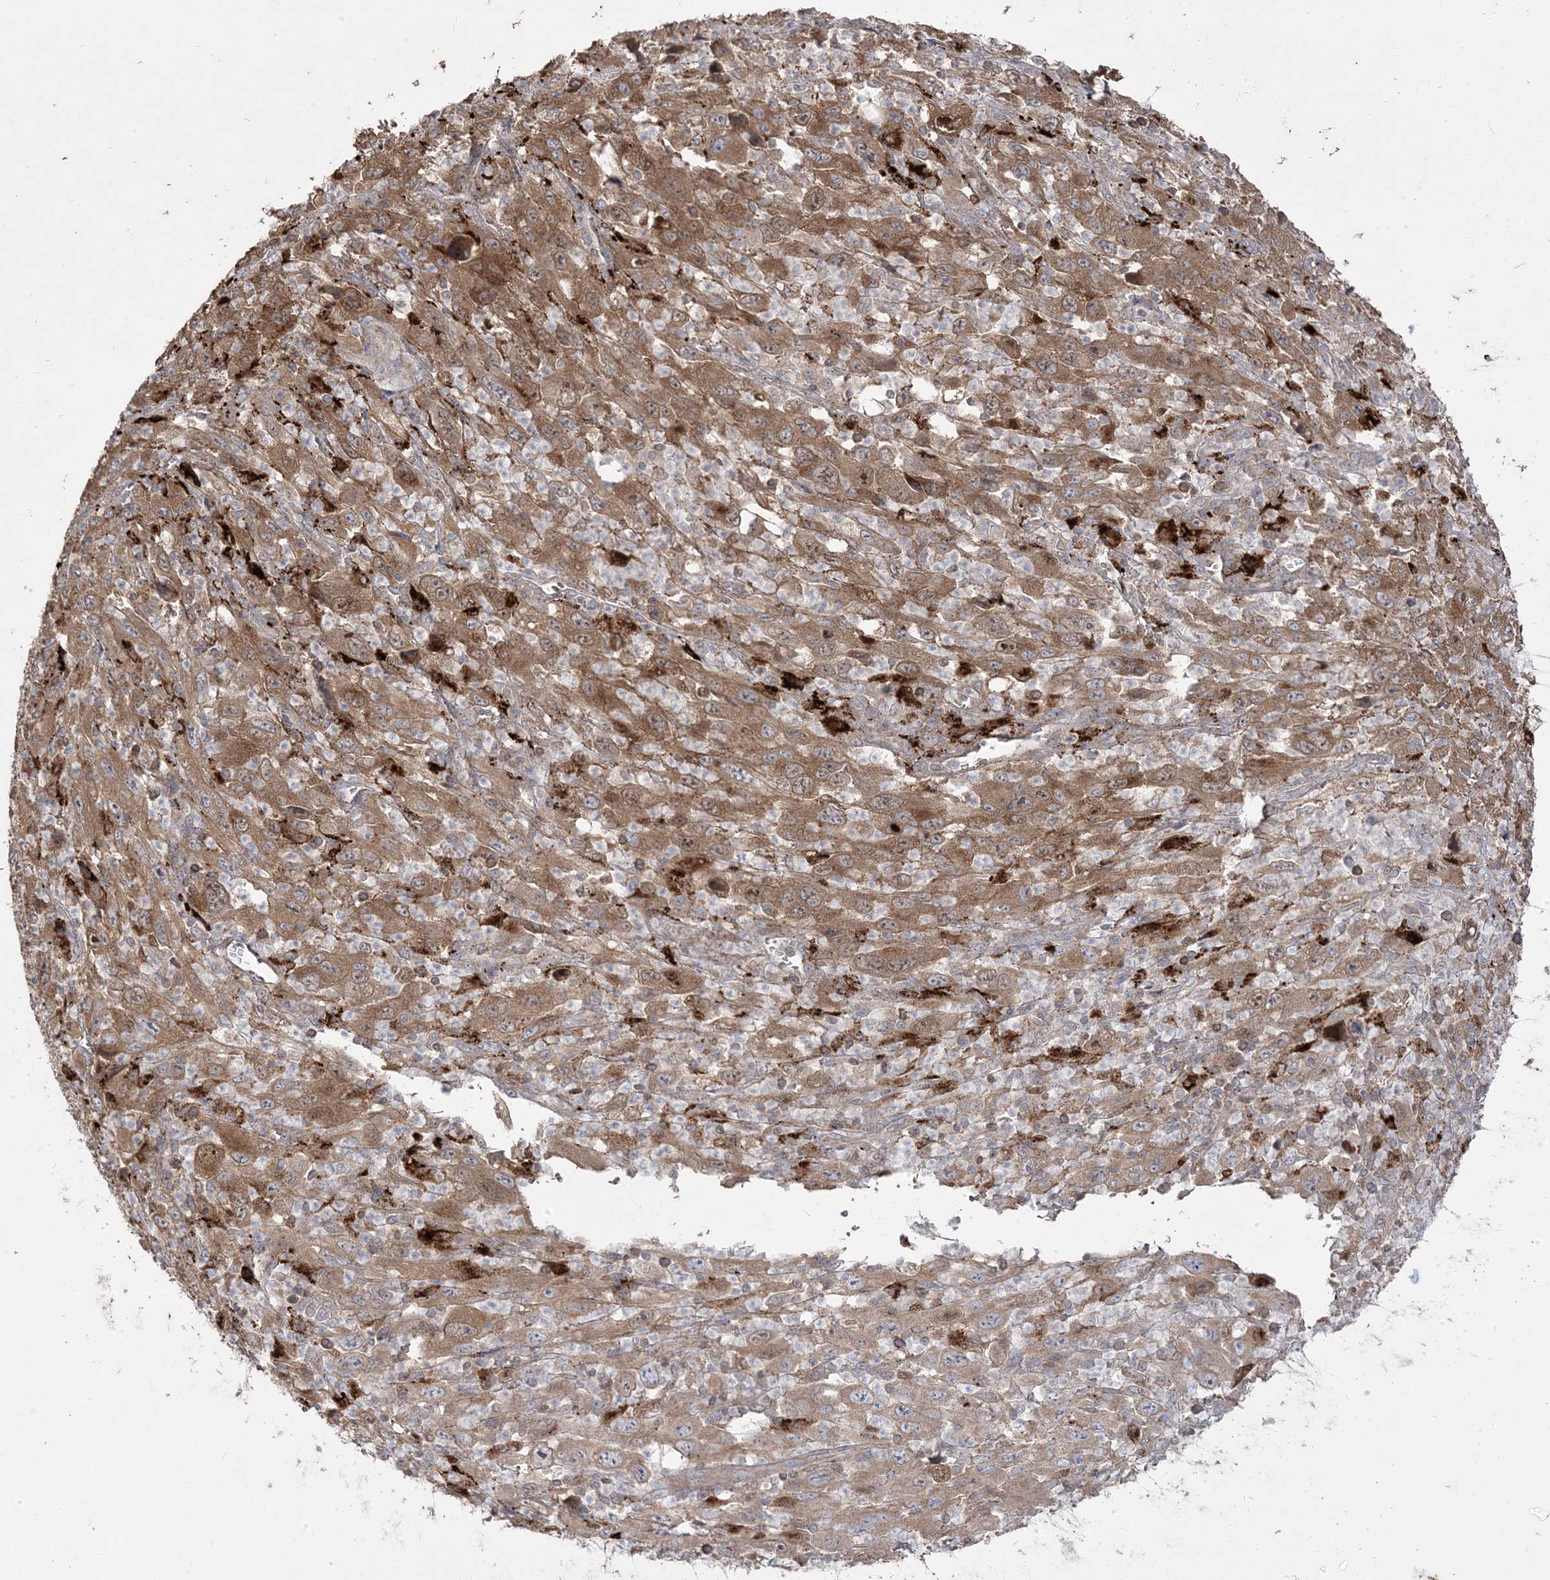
{"staining": {"intensity": "moderate", "quantity": ">75%", "location": "cytoplasmic/membranous"}, "tissue": "melanoma", "cell_type": "Tumor cells", "image_type": "cancer", "snomed": [{"axis": "morphology", "description": "Malignant melanoma, Metastatic site"}, {"axis": "topography", "description": "Skin"}], "caption": "This is a histology image of immunohistochemistry (IHC) staining of melanoma, which shows moderate positivity in the cytoplasmic/membranous of tumor cells.", "gene": "PPOX", "patient": {"sex": "female", "age": 56}}